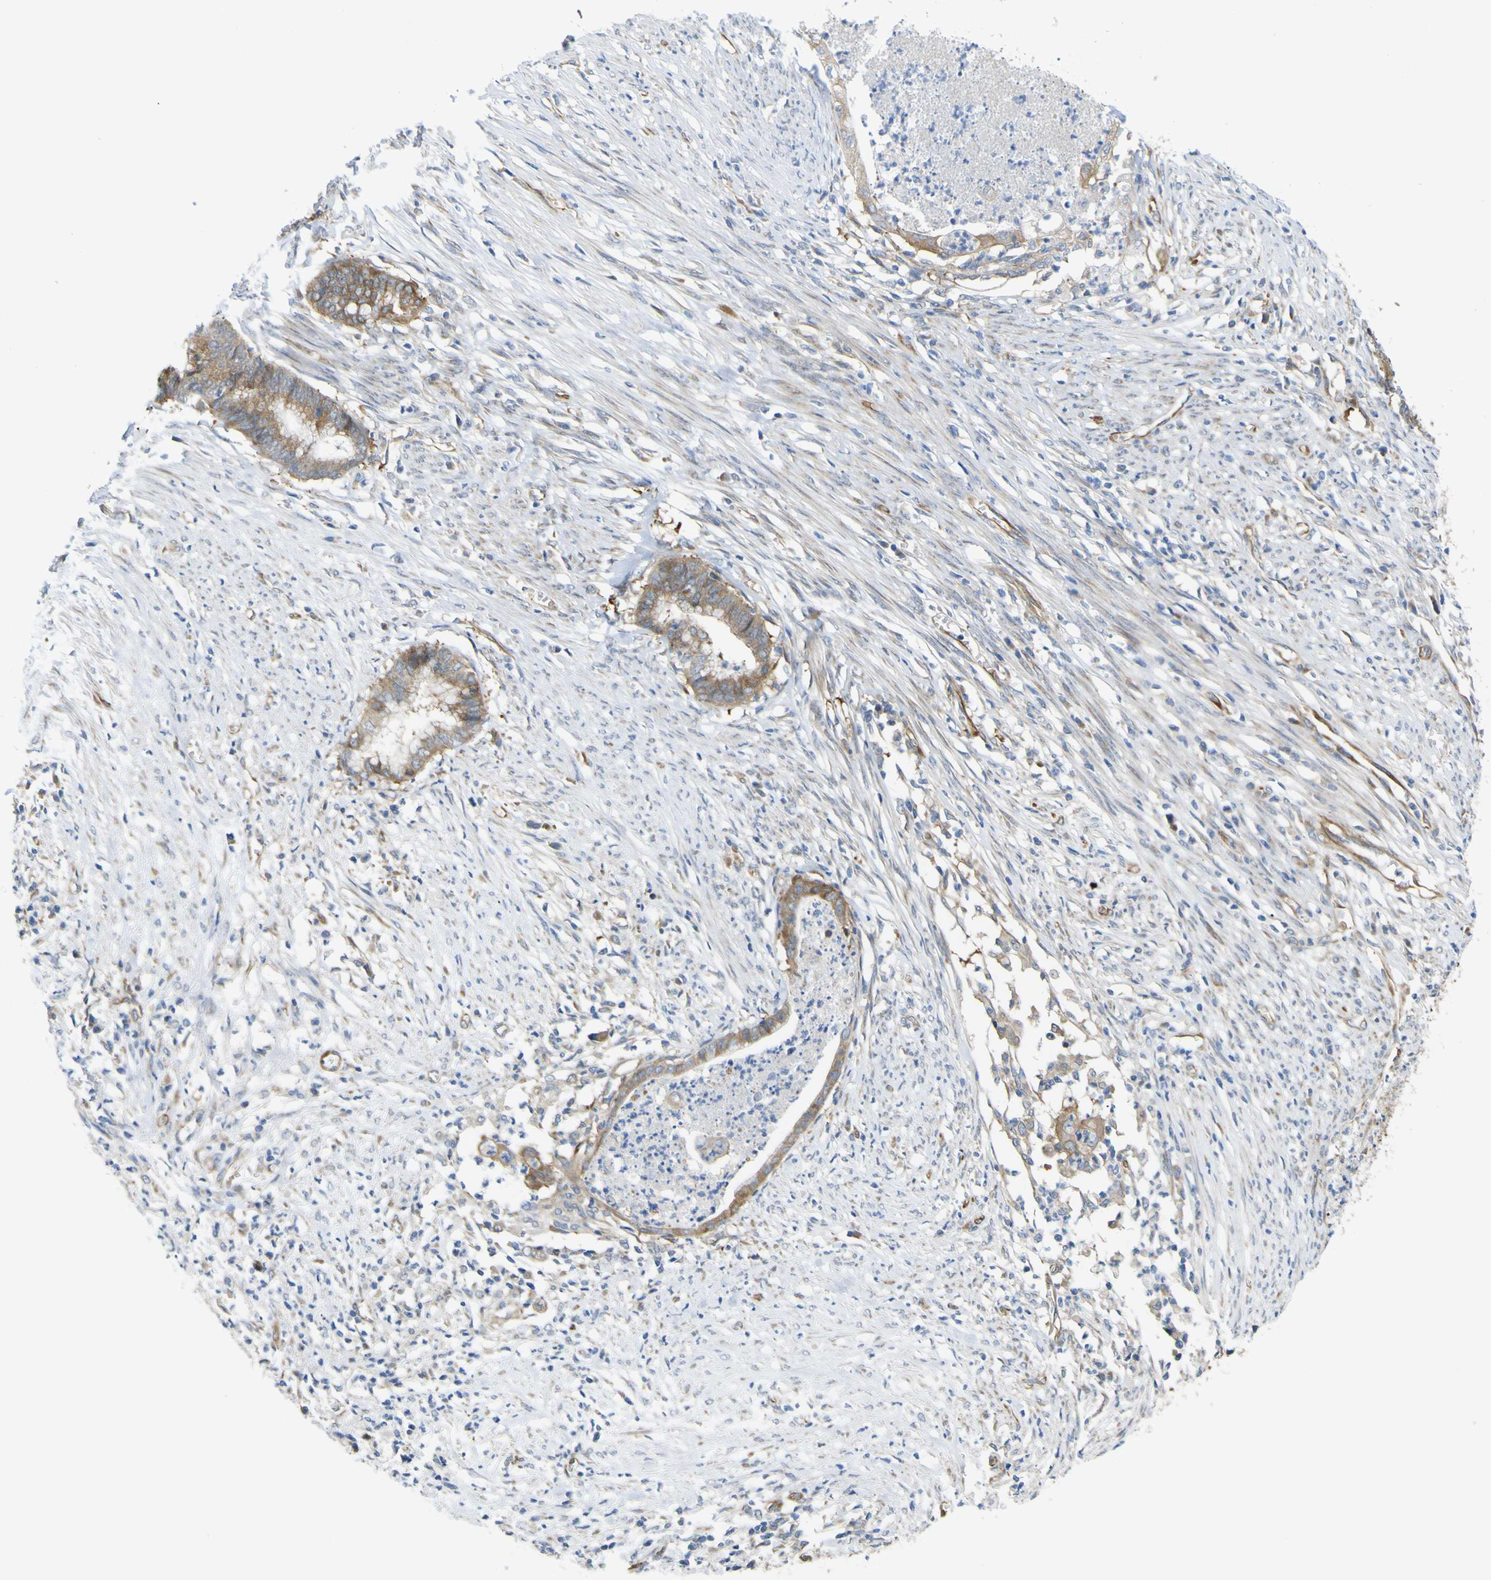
{"staining": {"intensity": "moderate", "quantity": ">75%", "location": "cytoplasmic/membranous"}, "tissue": "endometrial cancer", "cell_type": "Tumor cells", "image_type": "cancer", "snomed": [{"axis": "morphology", "description": "Necrosis, NOS"}, {"axis": "morphology", "description": "Adenocarcinoma, NOS"}, {"axis": "topography", "description": "Endometrium"}], "caption": "The micrograph shows a brown stain indicating the presence of a protein in the cytoplasmic/membranous of tumor cells in adenocarcinoma (endometrial).", "gene": "JPH1", "patient": {"sex": "female", "age": 79}}